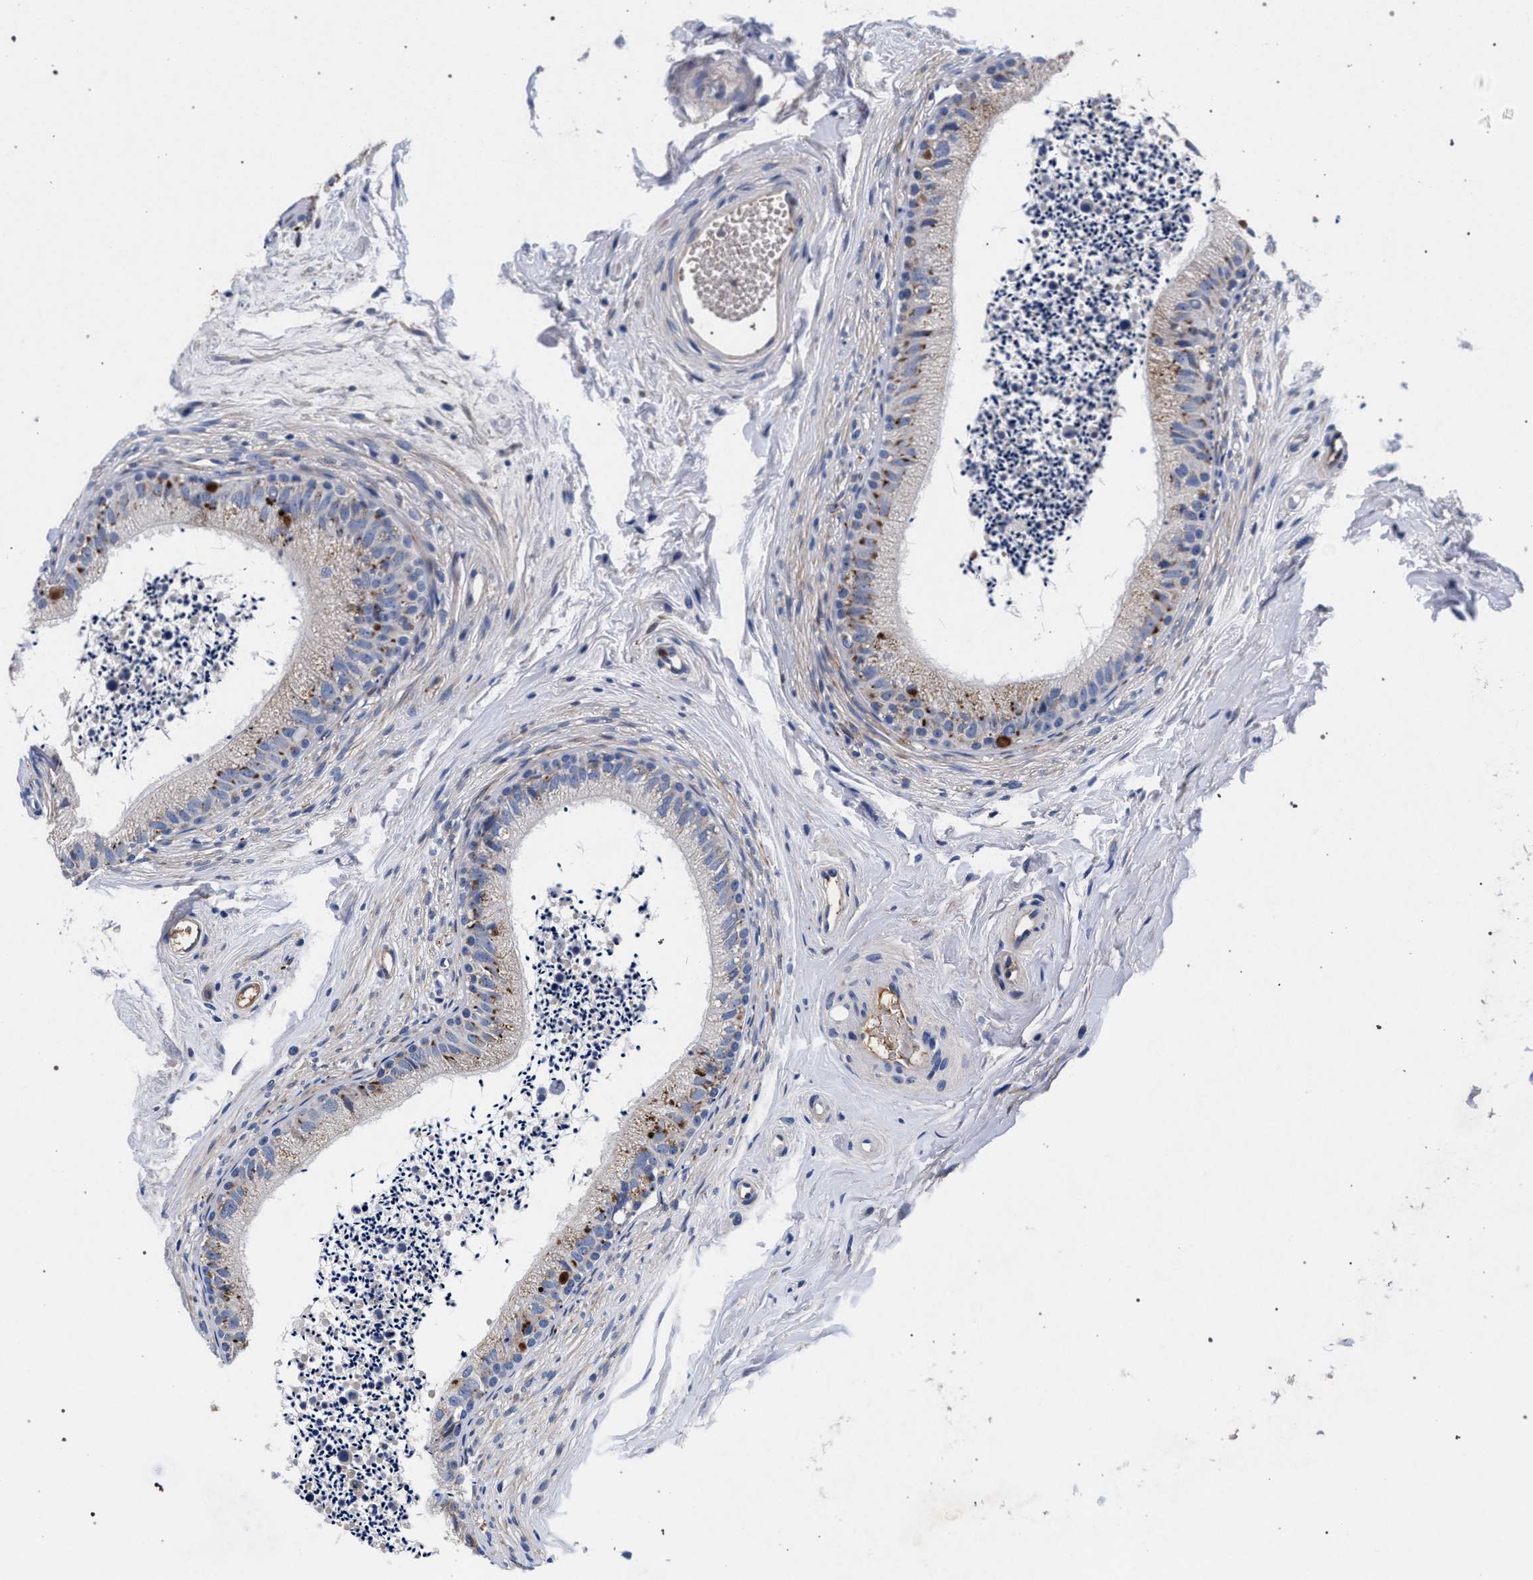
{"staining": {"intensity": "strong", "quantity": "25%-75%", "location": "cytoplasmic/membranous"}, "tissue": "epididymis", "cell_type": "Glandular cells", "image_type": "normal", "snomed": [{"axis": "morphology", "description": "Normal tissue, NOS"}, {"axis": "topography", "description": "Epididymis"}], "caption": "High-magnification brightfield microscopy of normal epididymis stained with DAB (3,3'-diaminobenzidine) (brown) and counterstained with hematoxylin (blue). glandular cells exhibit strong cytoplasmic/membranous expression is present in approximately25%-75% of cells. The staining was performed using DAB, with brown indicating positive protein expression. Nuclei are stained blue with hematoxylin.", "gene": "ACOX1", "patient": {"sex": "male", "age": 56}}